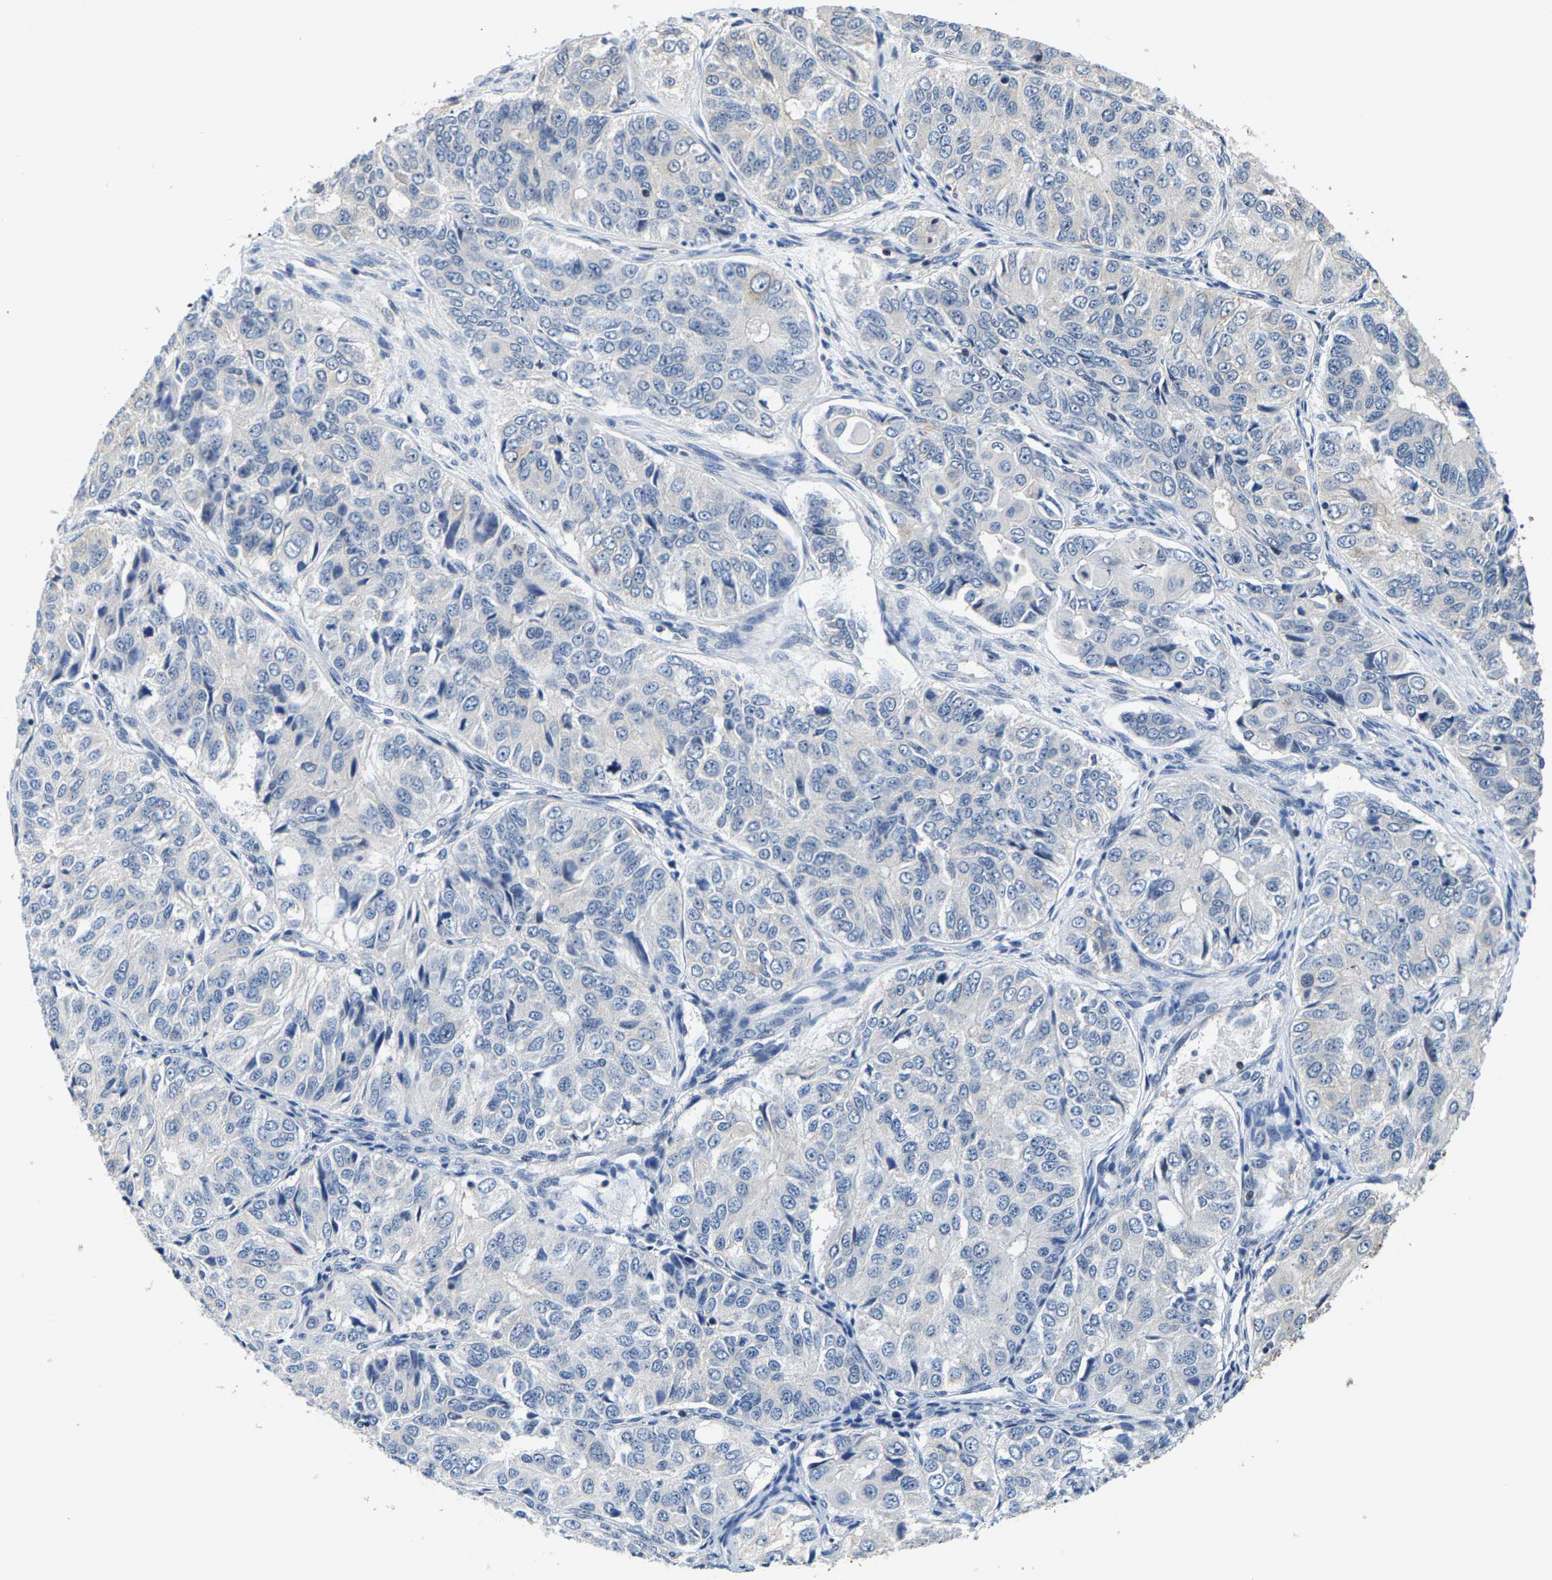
{"staining": {"intensity": "negative", "quantity": "none", "location": "none"}, "tissue": "ovarian cancer", "cell_type": "Tumor cells", "image_type": "cancer", "snomed": [{"axis": "morphology", "description": "Carcinoma, endometroid"}, {"axis": "topography", "description": "Ovary"}], "caption": "A micrograph of human ovarian cancer (endometroid carcinoma) is negative for staining in tumor cells.", "gene": "SHMT2", "patient": {"sex": "female", "age": 51}}